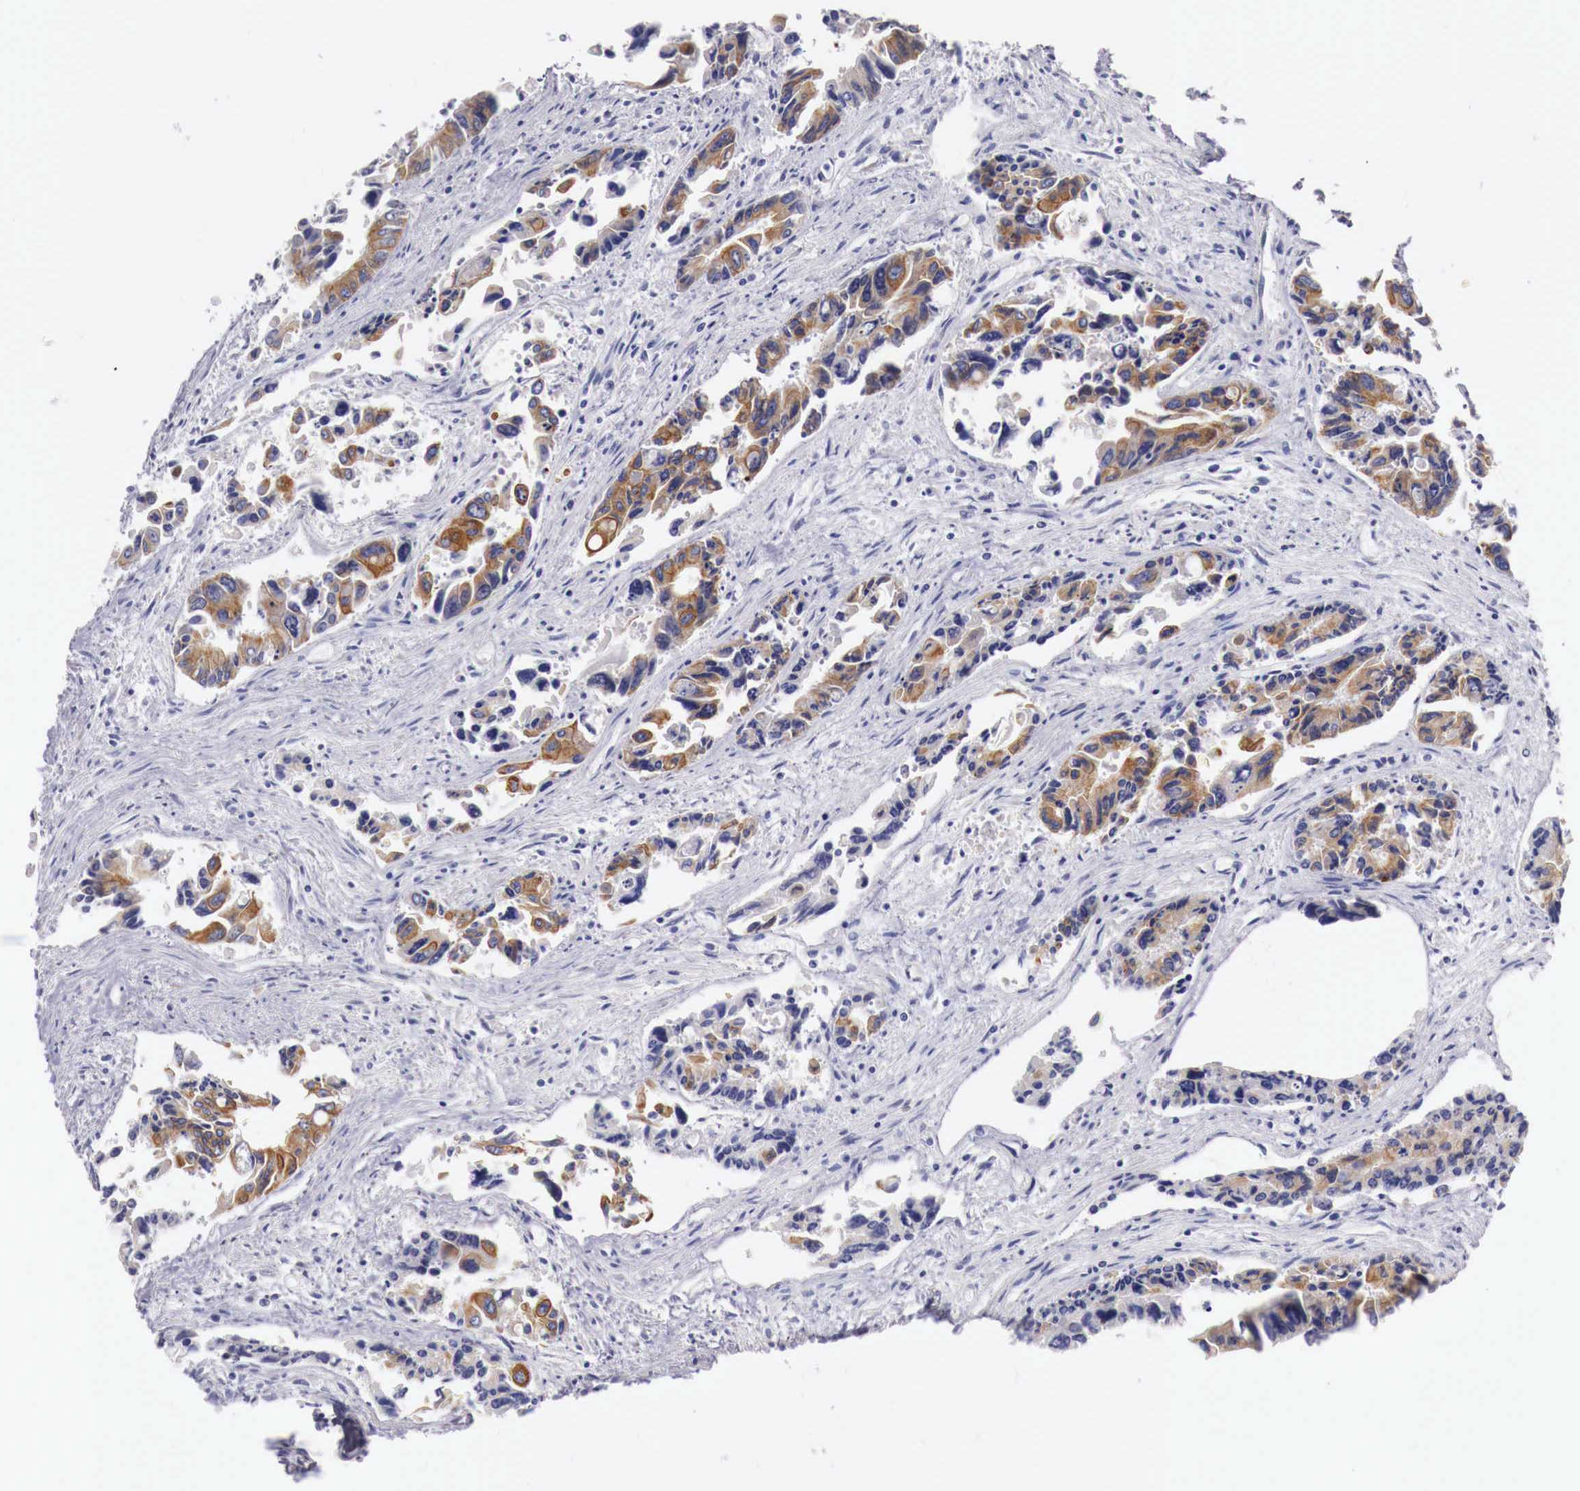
{"staining": {"intensity": "moderate", "quantity": ">75%", "location": "cytoplasmic/membranous"}, "tissue": "colorectal cancer", "cell_type": "Tumor cells", "image_type": "cancer", "snomed": [{"axis": "morphology", "description": "Adenocarcinoma, NOS"}, {"axis": "topography", "description": "Rectum"}], "caption": "Immunohistochemical staining of human colorectal cancer displays moderate cytoplasmic/membranous protein staining in approximately >75% of tumor cells. (IHC, brightfield microscopy, high magnification).", "gene": "NREP", "patient": {"sex": "male", "age": 76}}